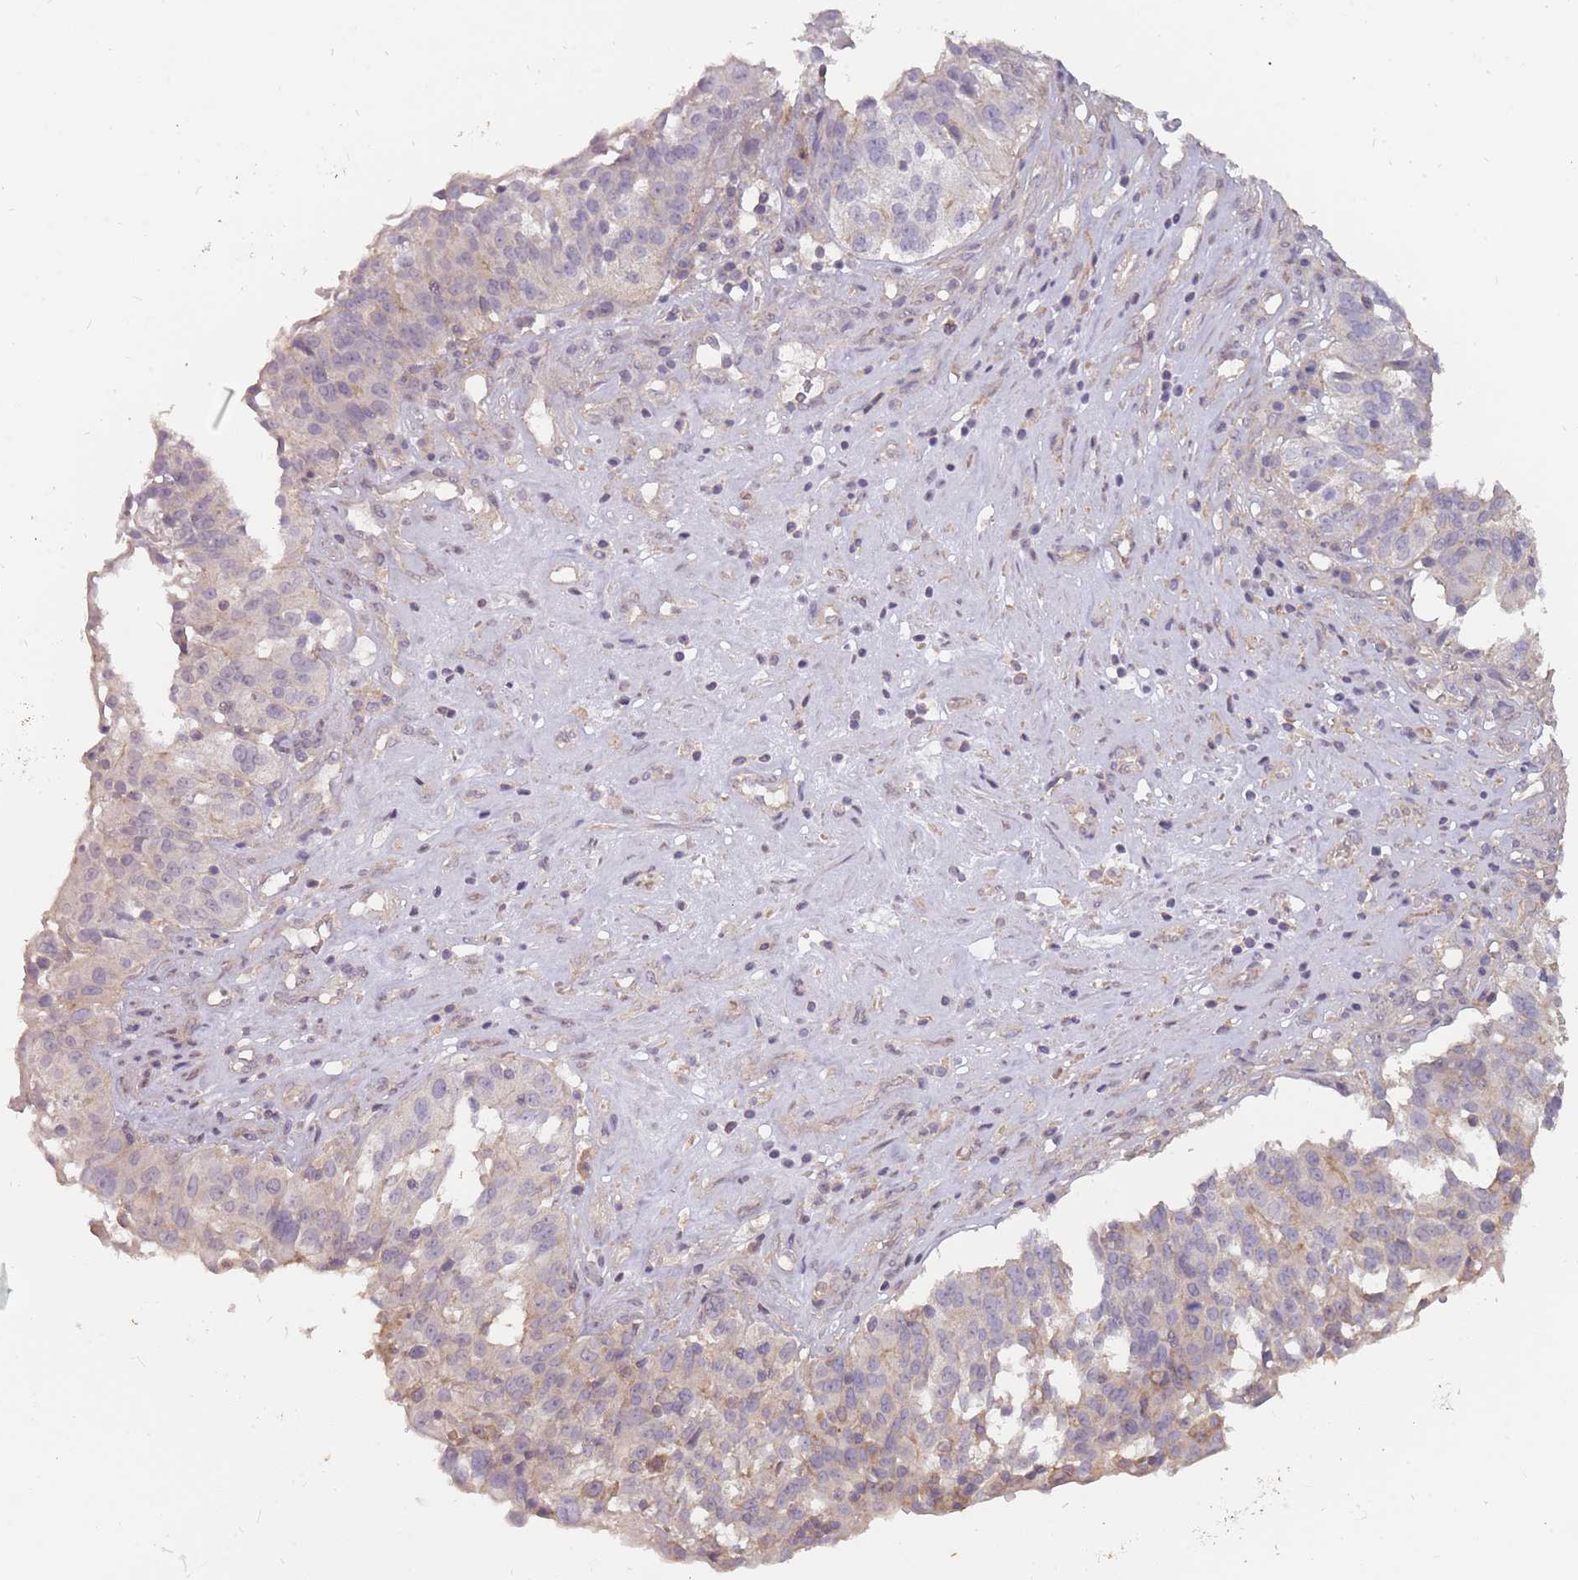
{"staining": {"intensity": "negative", "quantity": "none", "location": "none"}, "tissue": "ovarian cancer", "cell_type": "Tumor cells", "image_type": "cancer", "snomed": [{"axis": "morphology", "description": "Cystadenocarcinoma, serous, NOS"}, {"axis": "topography", "description": "Ovary"}], "caption": "A high-resolution histopathology image shows immunohistochemistry (IHC) staining of serous cystadenocarcinoma (ovarian), which shows no significant staining in tumor cells.", "gene": "TET3", "patient": {"sex": "female", "age": 59}}